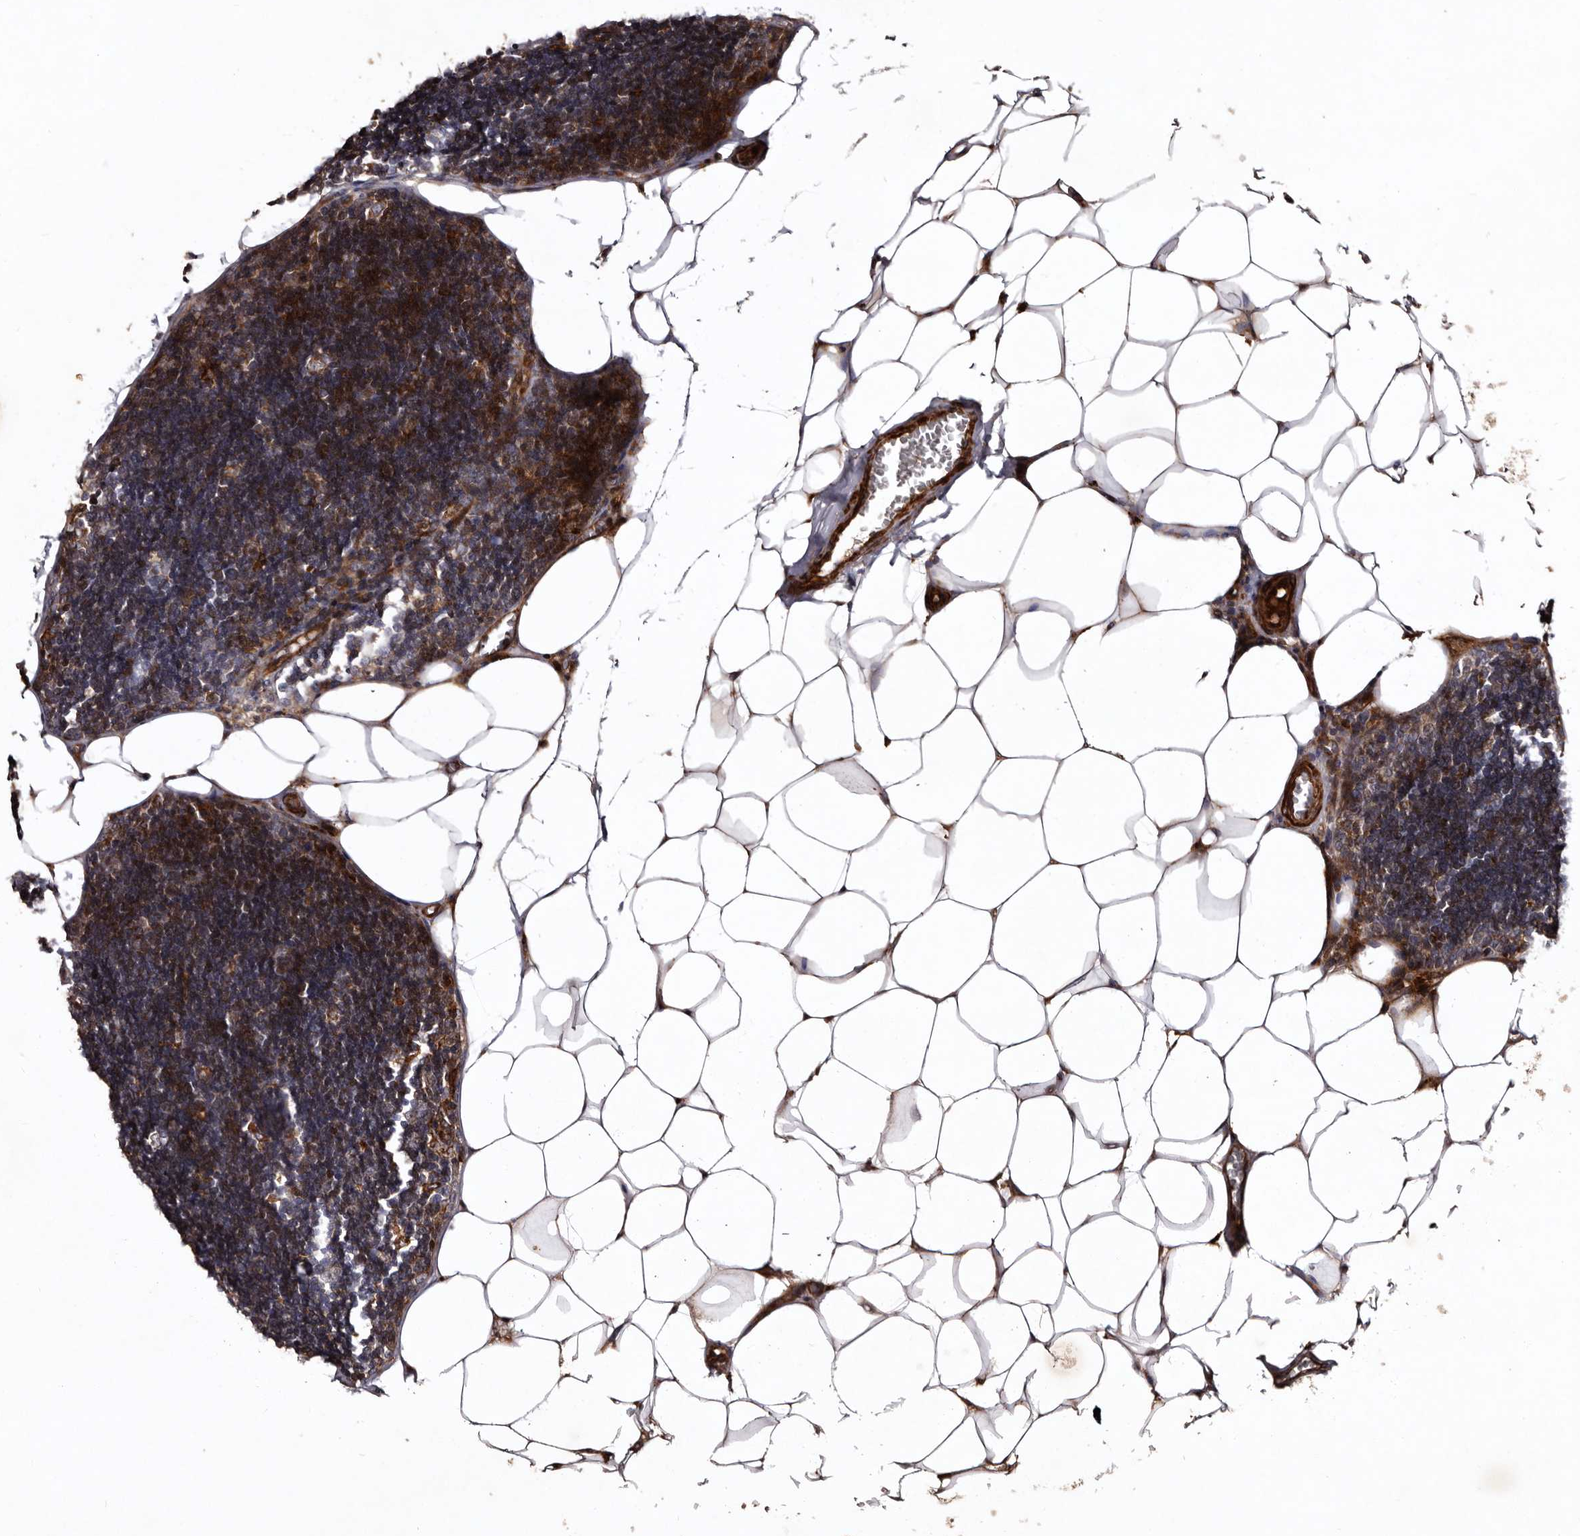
{"staining": {"intensity": "moderate", "quantity": "<25%", "location": "cytoplasmic/membranous"}, "tissue": "lymph node", "cell_type": "Germinal center cells", "image_type": "normal", "snomed": [{"axis": "morphology", "description": "Normal tissue, NOS"}, {"axis": "topography", "description": "Lymph node"}], "caption": "Immunohistochemistry of normal human lymph node shows low levels of moderate cytoplasmic/membranous expression in approximately <25% of germinal center cells.", "gene": "PRKD3", "patient": {"sex": "male", "age": 33}}